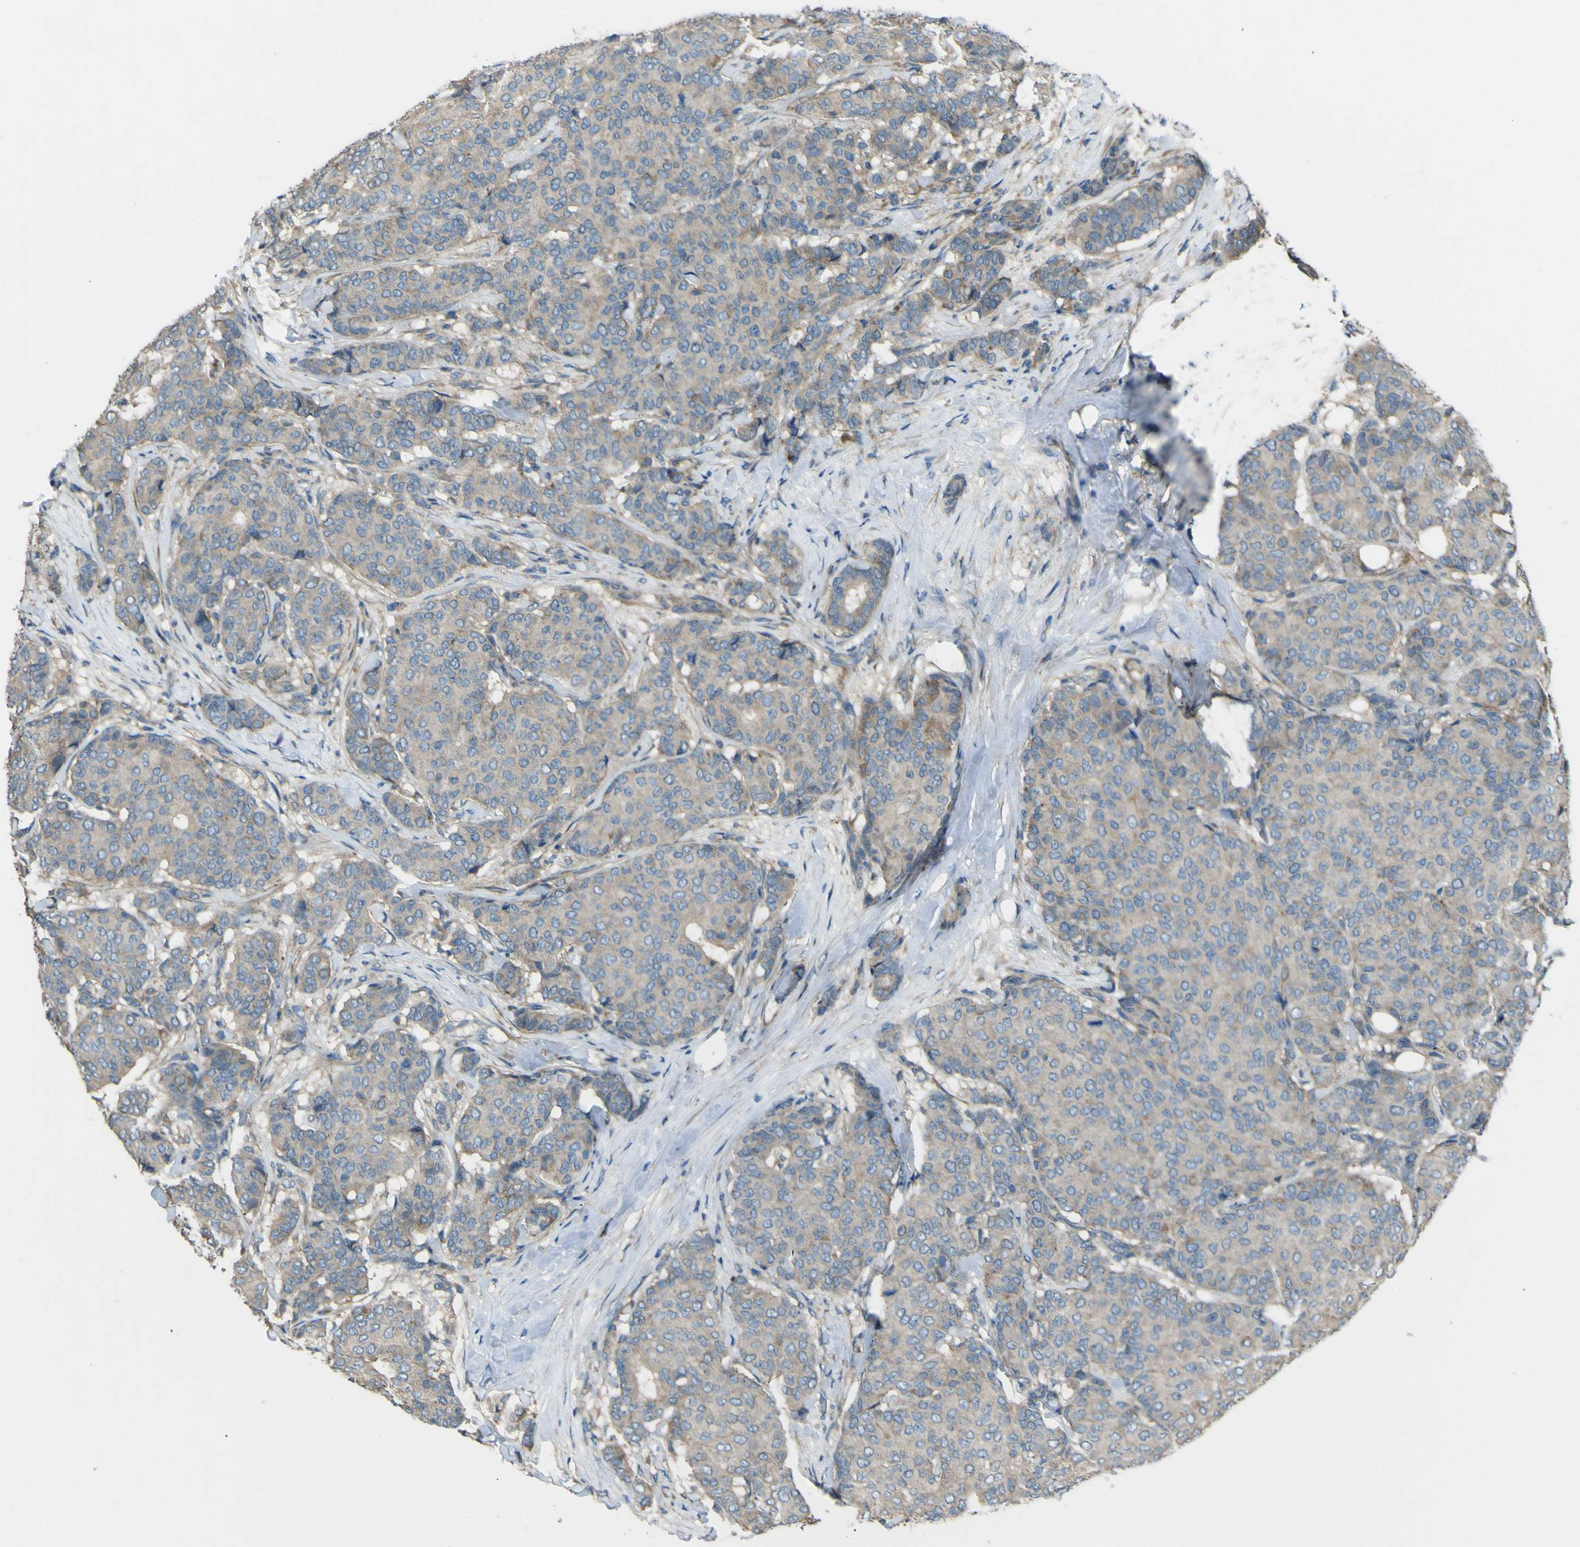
{"staining": {"intensity": "weak", "quantity": ">75%", "location": "cytoplasmic/membranous"}, "tissue": "breast cancer", "cell_type": "Tumor cells", "image_type": "cancer", "snomed": [{"axis": "morphology", "description": "Duct carcinoma"}, {"axis": "topography", "description": "Breast"}], "caption": "This photomicrograph reveals immunohistochemistry staining of breast cancer (invasive ductal carcinoma), with low weak cytoplasmic/membranous staining in approximately >75% of tumor cells.", "gene": "NAALADL2", "patient": {"sex": "female", "age": 75}}